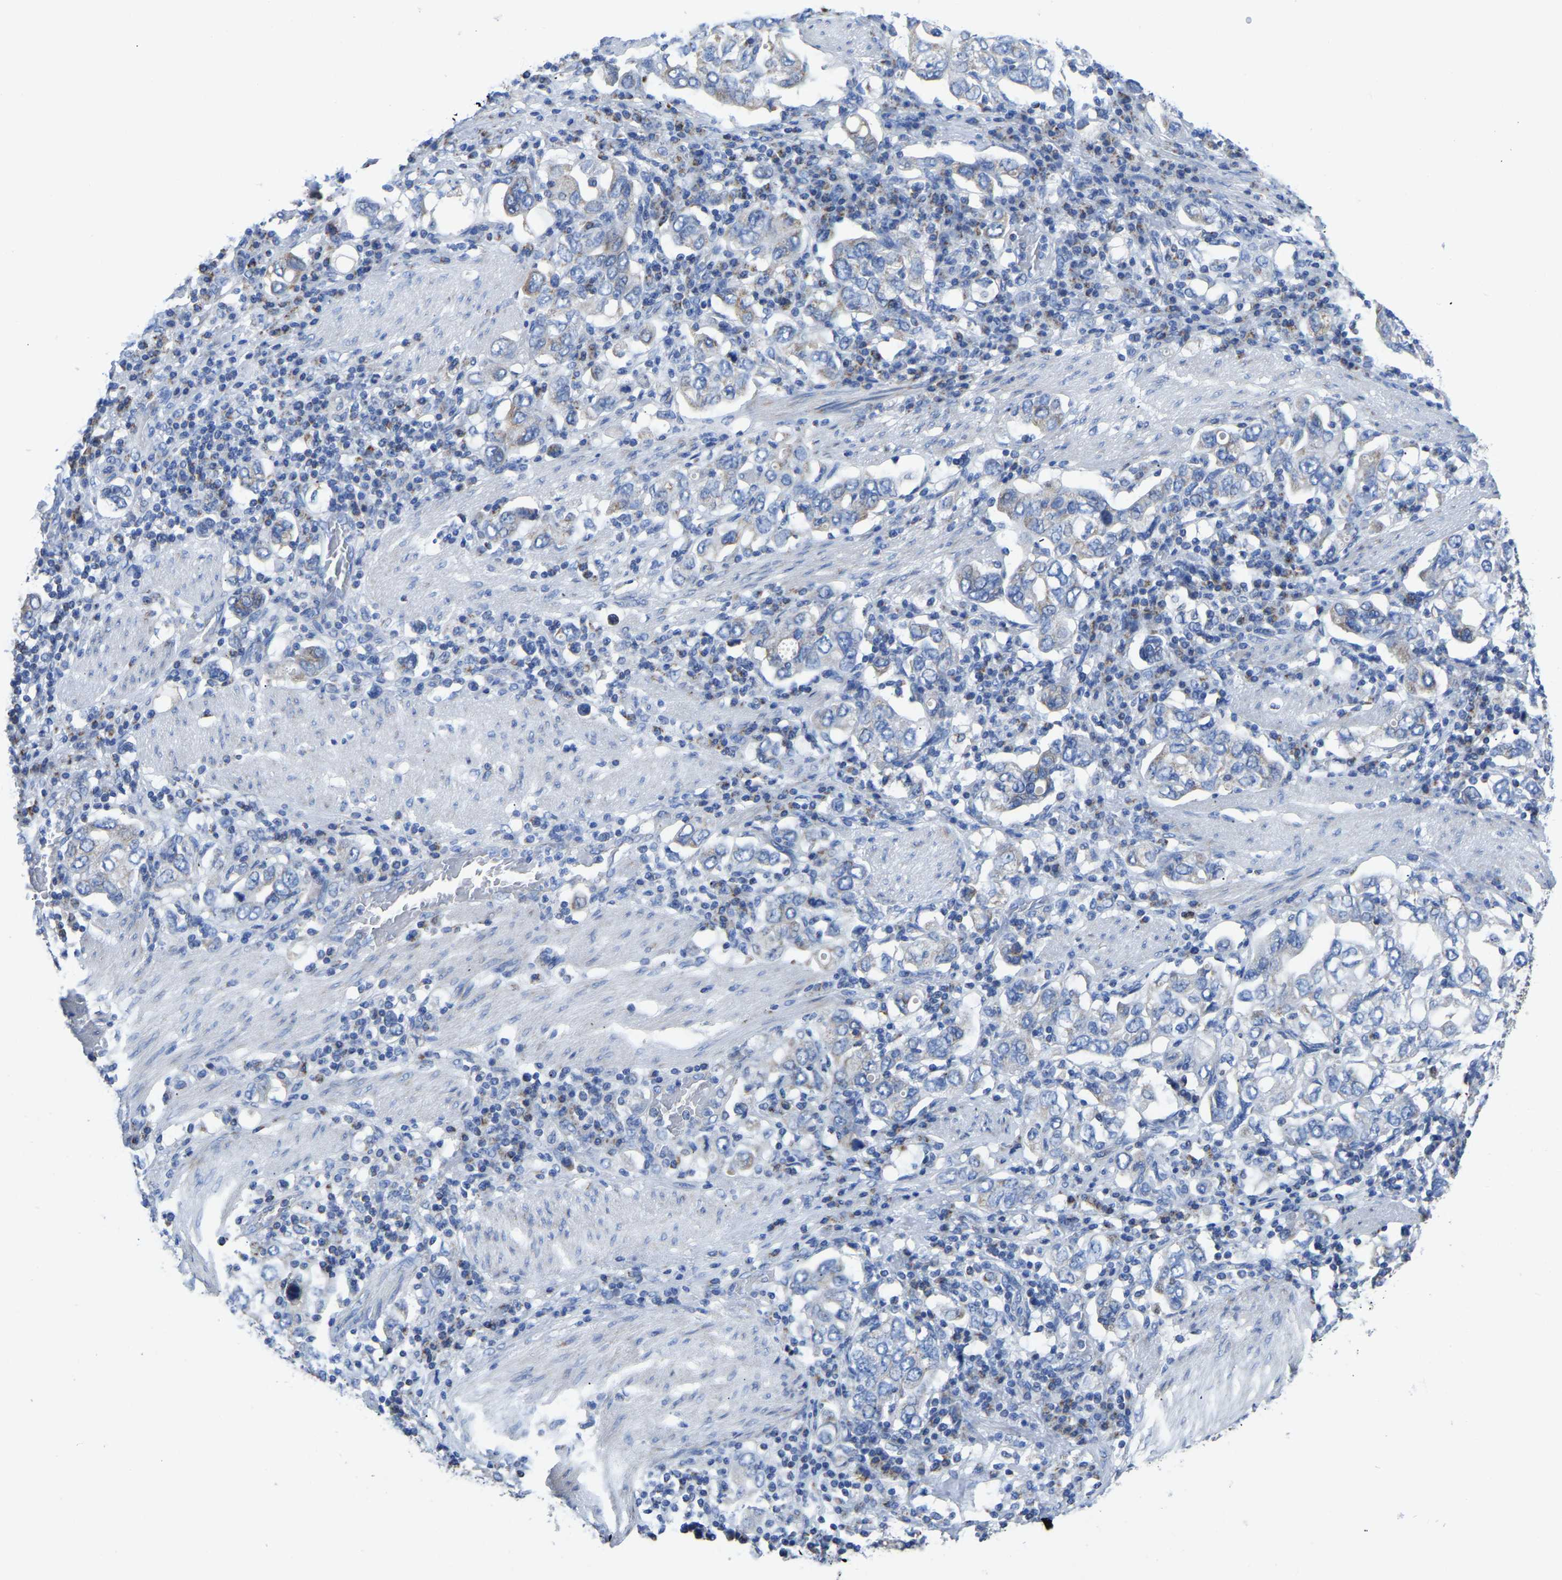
{"staining": {"intensity": "negative", "quantity": "none", "location": "none"}, "tissue": "stomach cancer", "cell_type": "Tumor cells", "image_type": "cancer", "snomed": [{"axis": "morphology", "description": "Adenocarcinoma, NOS"}, {"axis": "topography", "description": "Stomach, upper"}], "caption": "The image demonstrates no staining of tumor cells in stomach adenocarcinoma.", "gene": "ETFA", "patient": {"sex": "male", "age": 62}}